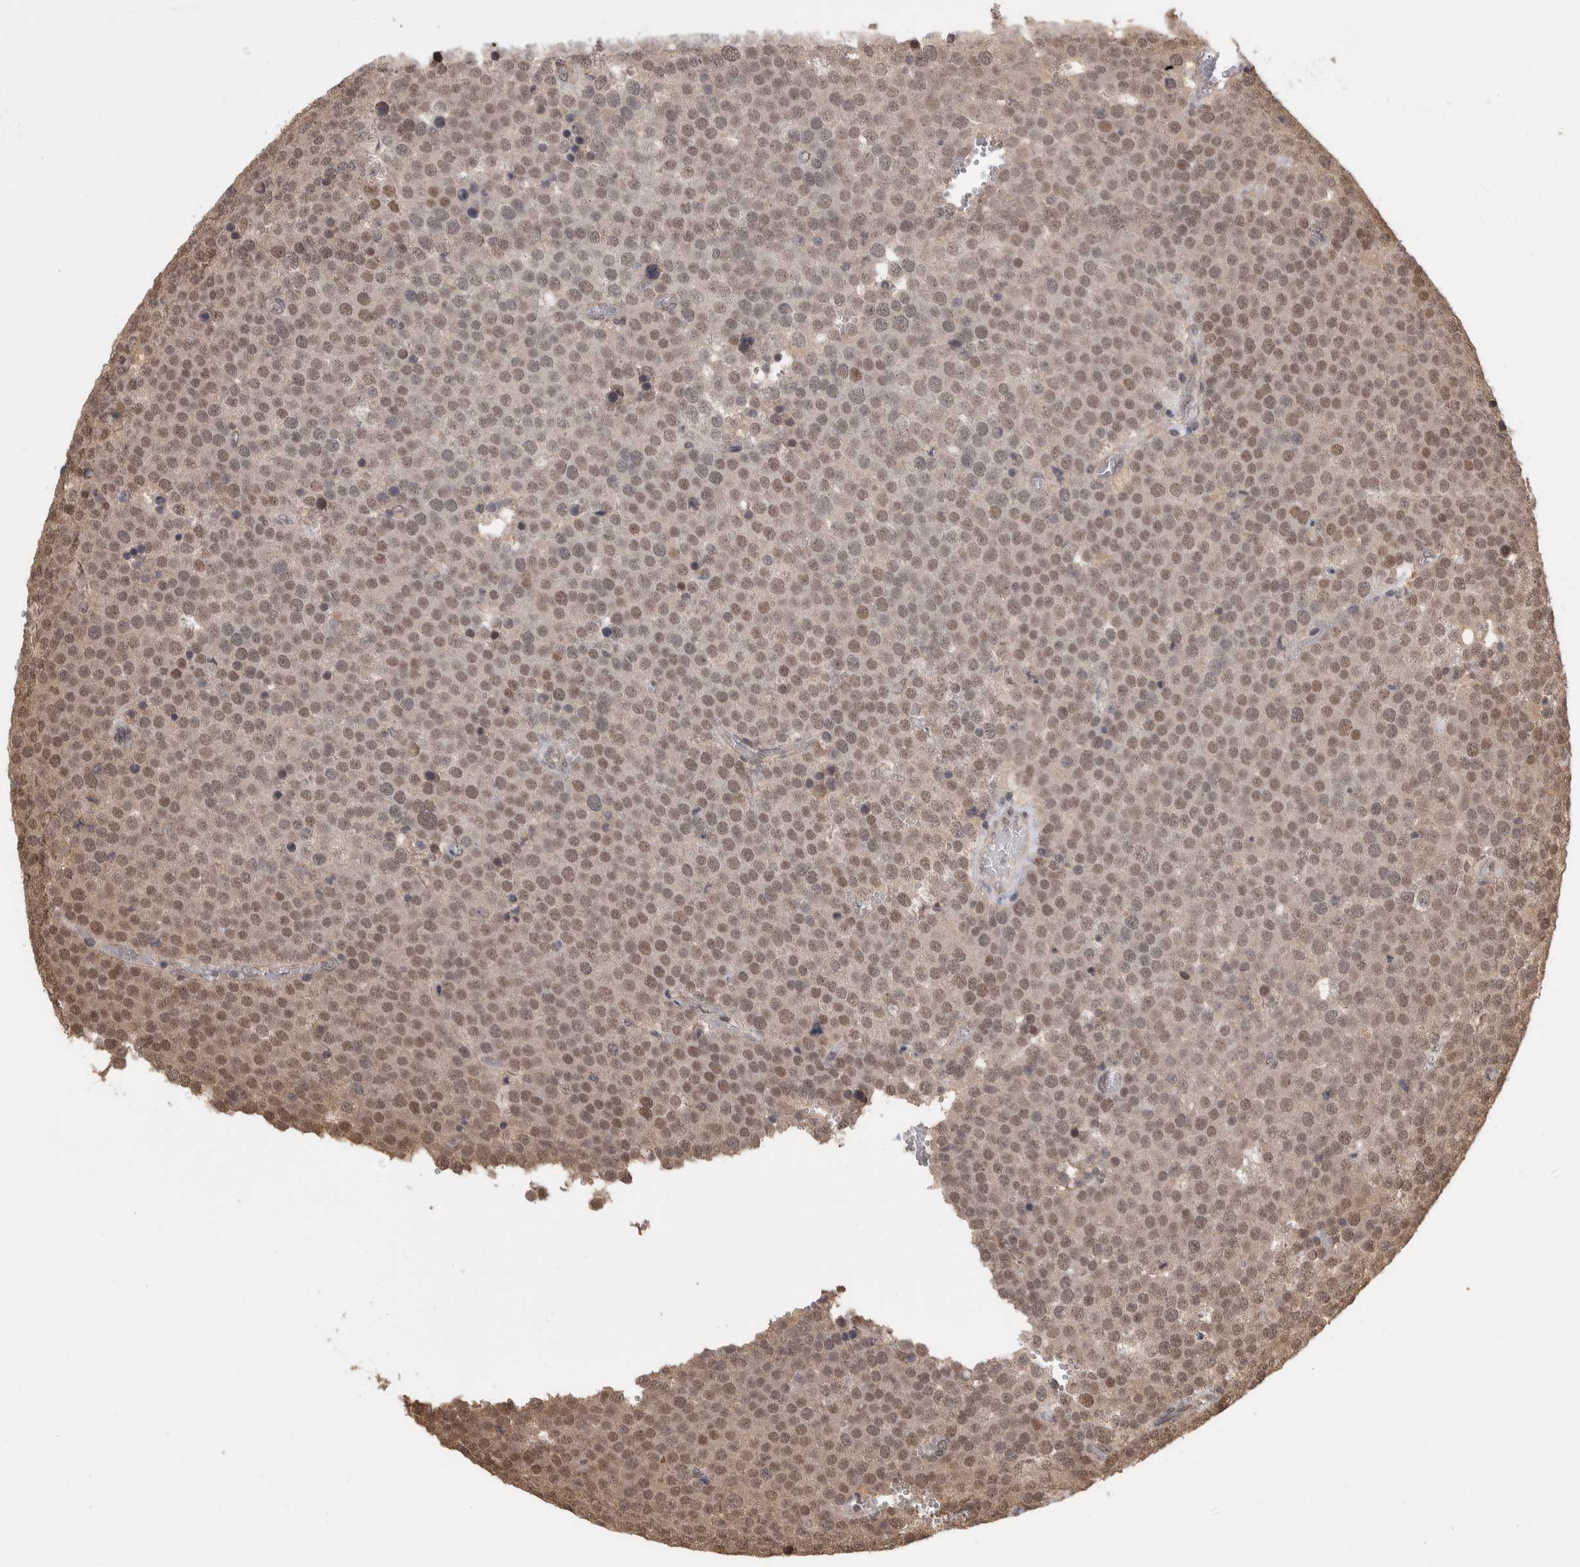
{"staining": {"intensity": "weak", "quantity": ">75%", "location": "nuclear"}, "tissue": "testis cancer", "cell_type": "Tumor cells", "image_type": "cancer", "snomed": [{"axis": "morphology", "description": "Normal tissue, NOS"}, {"axis": "morphology", "description": "Seminoma, NOS"}, {"axis": "topography", "description": "Testis"}], "caption": "There is low levels of weak nuclear staining in tumor cells of testis cancer, as demonstrated by immunohistochemical staining (brown color).", "gene": "ZNF592", "patient": {"sex": "male", "age": 71}}